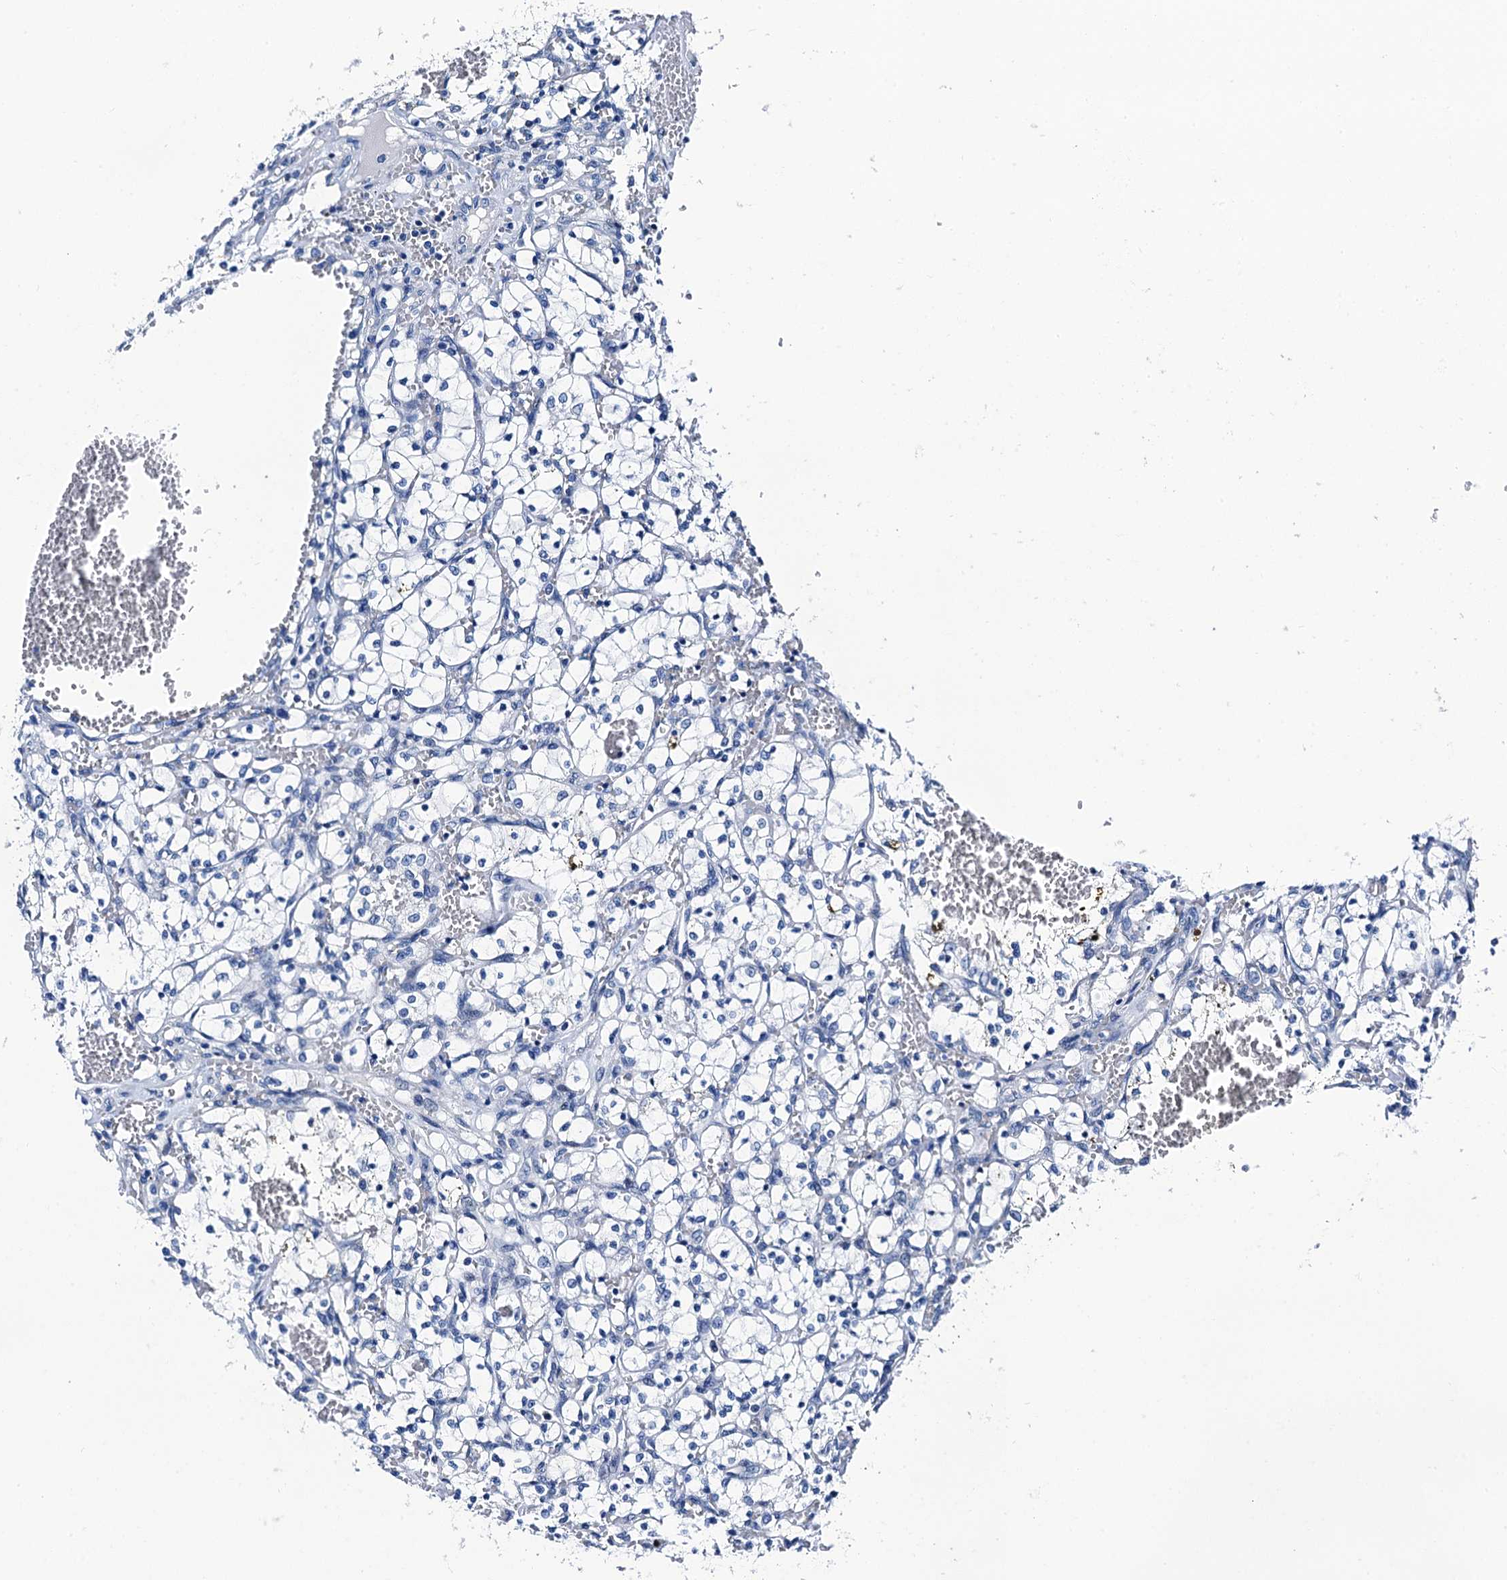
{"staining": {"intensity": "negative", "quantity": "none", "location": "none"}, "tissue": "renal cancer", "cell_type": "Tumor cells", "image_type": "cancer", "snomed": [{"axis": "morphology", "description": "Adenocarcinoma, NOS"}, {"axis": "topography", "description": "Kidney"}], "caption": "Immunohistochemical staining of renal adenocarcinoma displays no significant expression in tumor cells.", "gene": "LYPD3", "patient": {"sex": "female", "age": 69}}